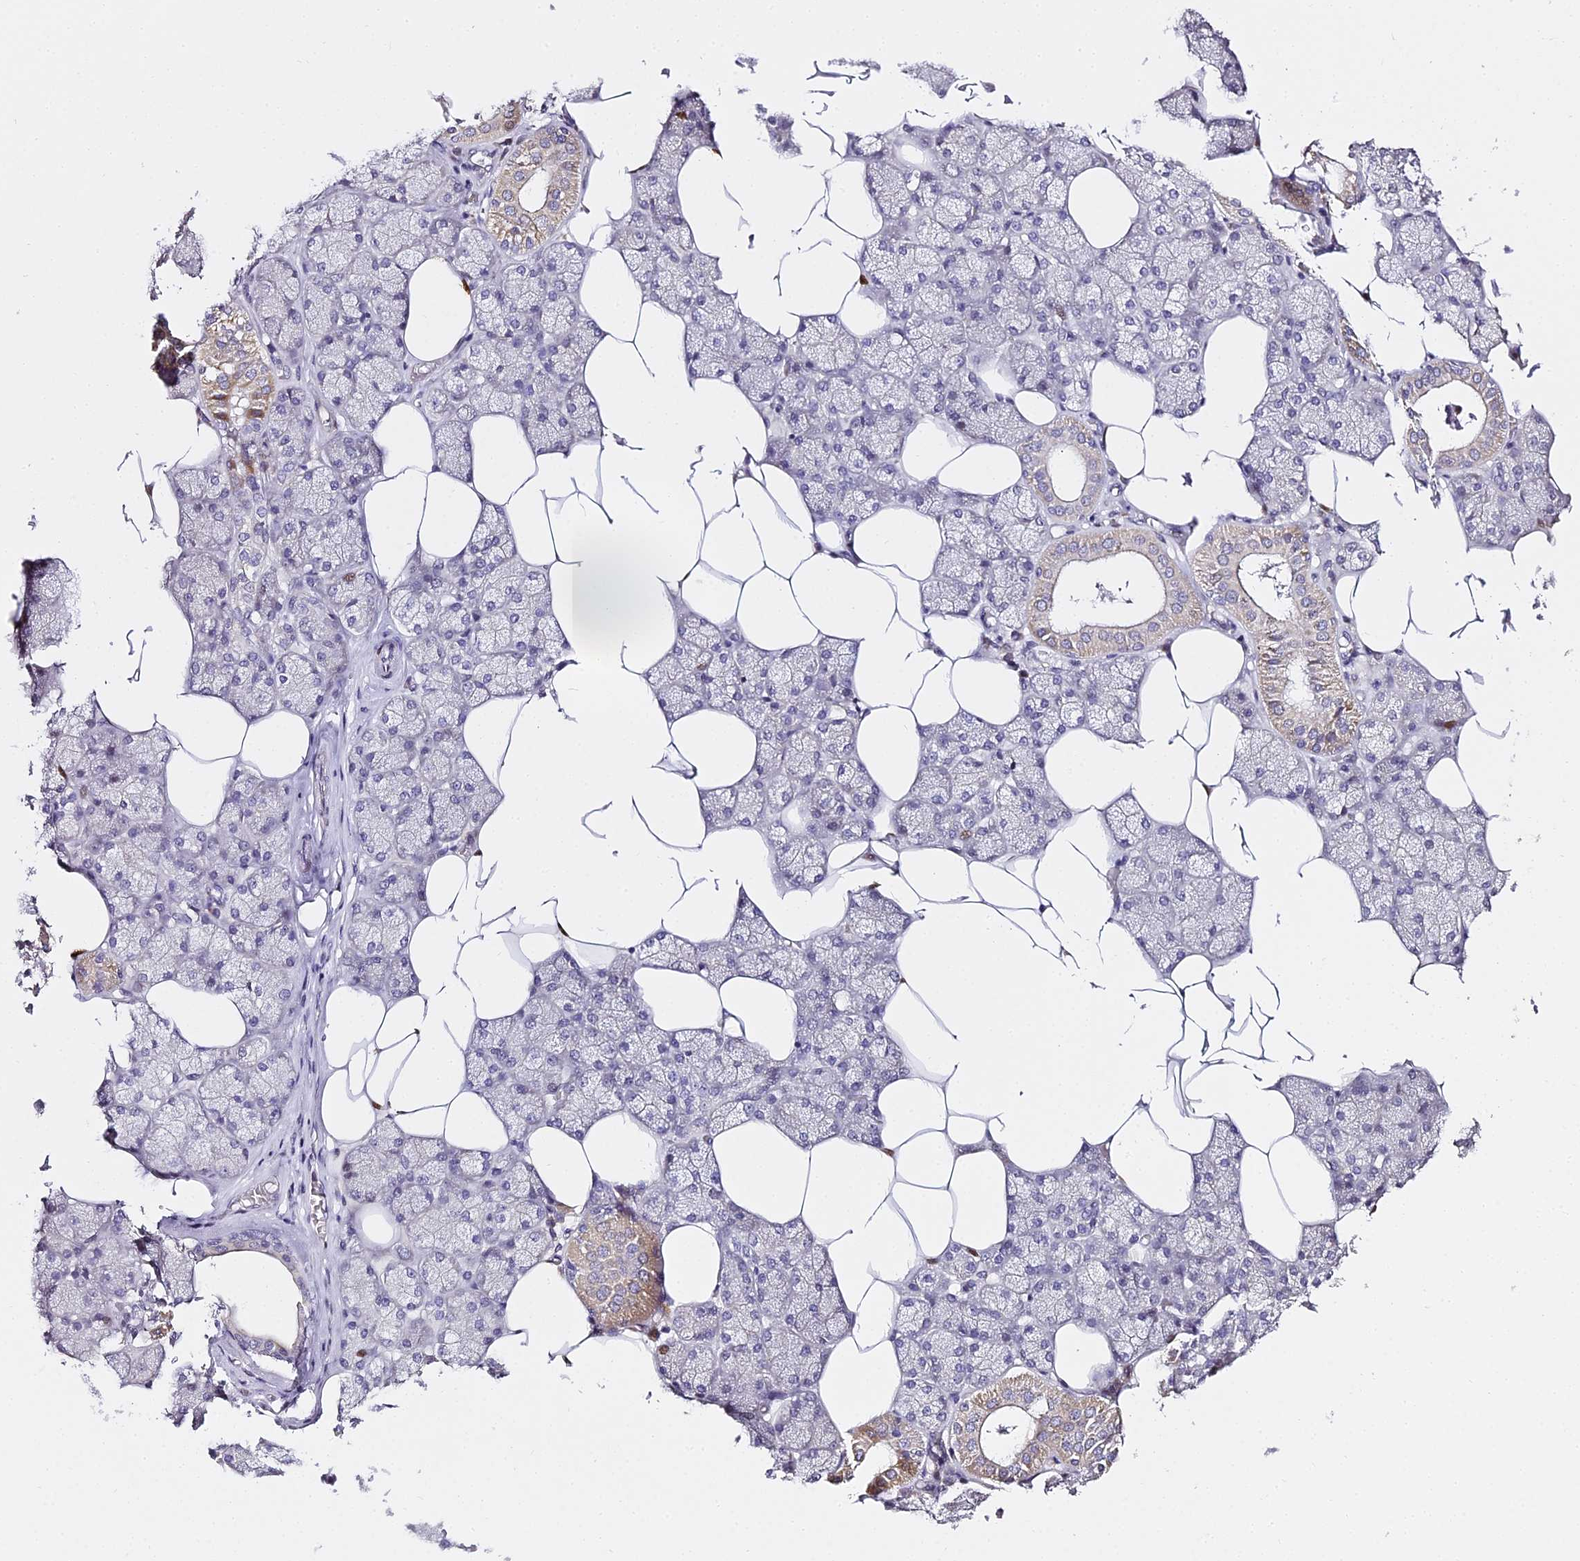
{"staining": {"intensity": "moderate", "quantity": "<25%", "location": "cytoplasmic/membranous,nuclear"}, "tissue": "salivary gland", "cell_type": "Glandular cells", "image_type": "normal", "snomed": [{"axis": "morphology", "description": "Normal tissue, NOS"}, {"axis": "topography", "description": "Salivary gland"}], "caption": "High-power microscopy captured an immunohistochemistry micrograph of benign salivary gland, revealing moderate cytoplasmic/membranous,nuclear positivity in about <25% of glandular cells.", "gene": "SERP1", "patient": {"sex": "male", "age": 62}}